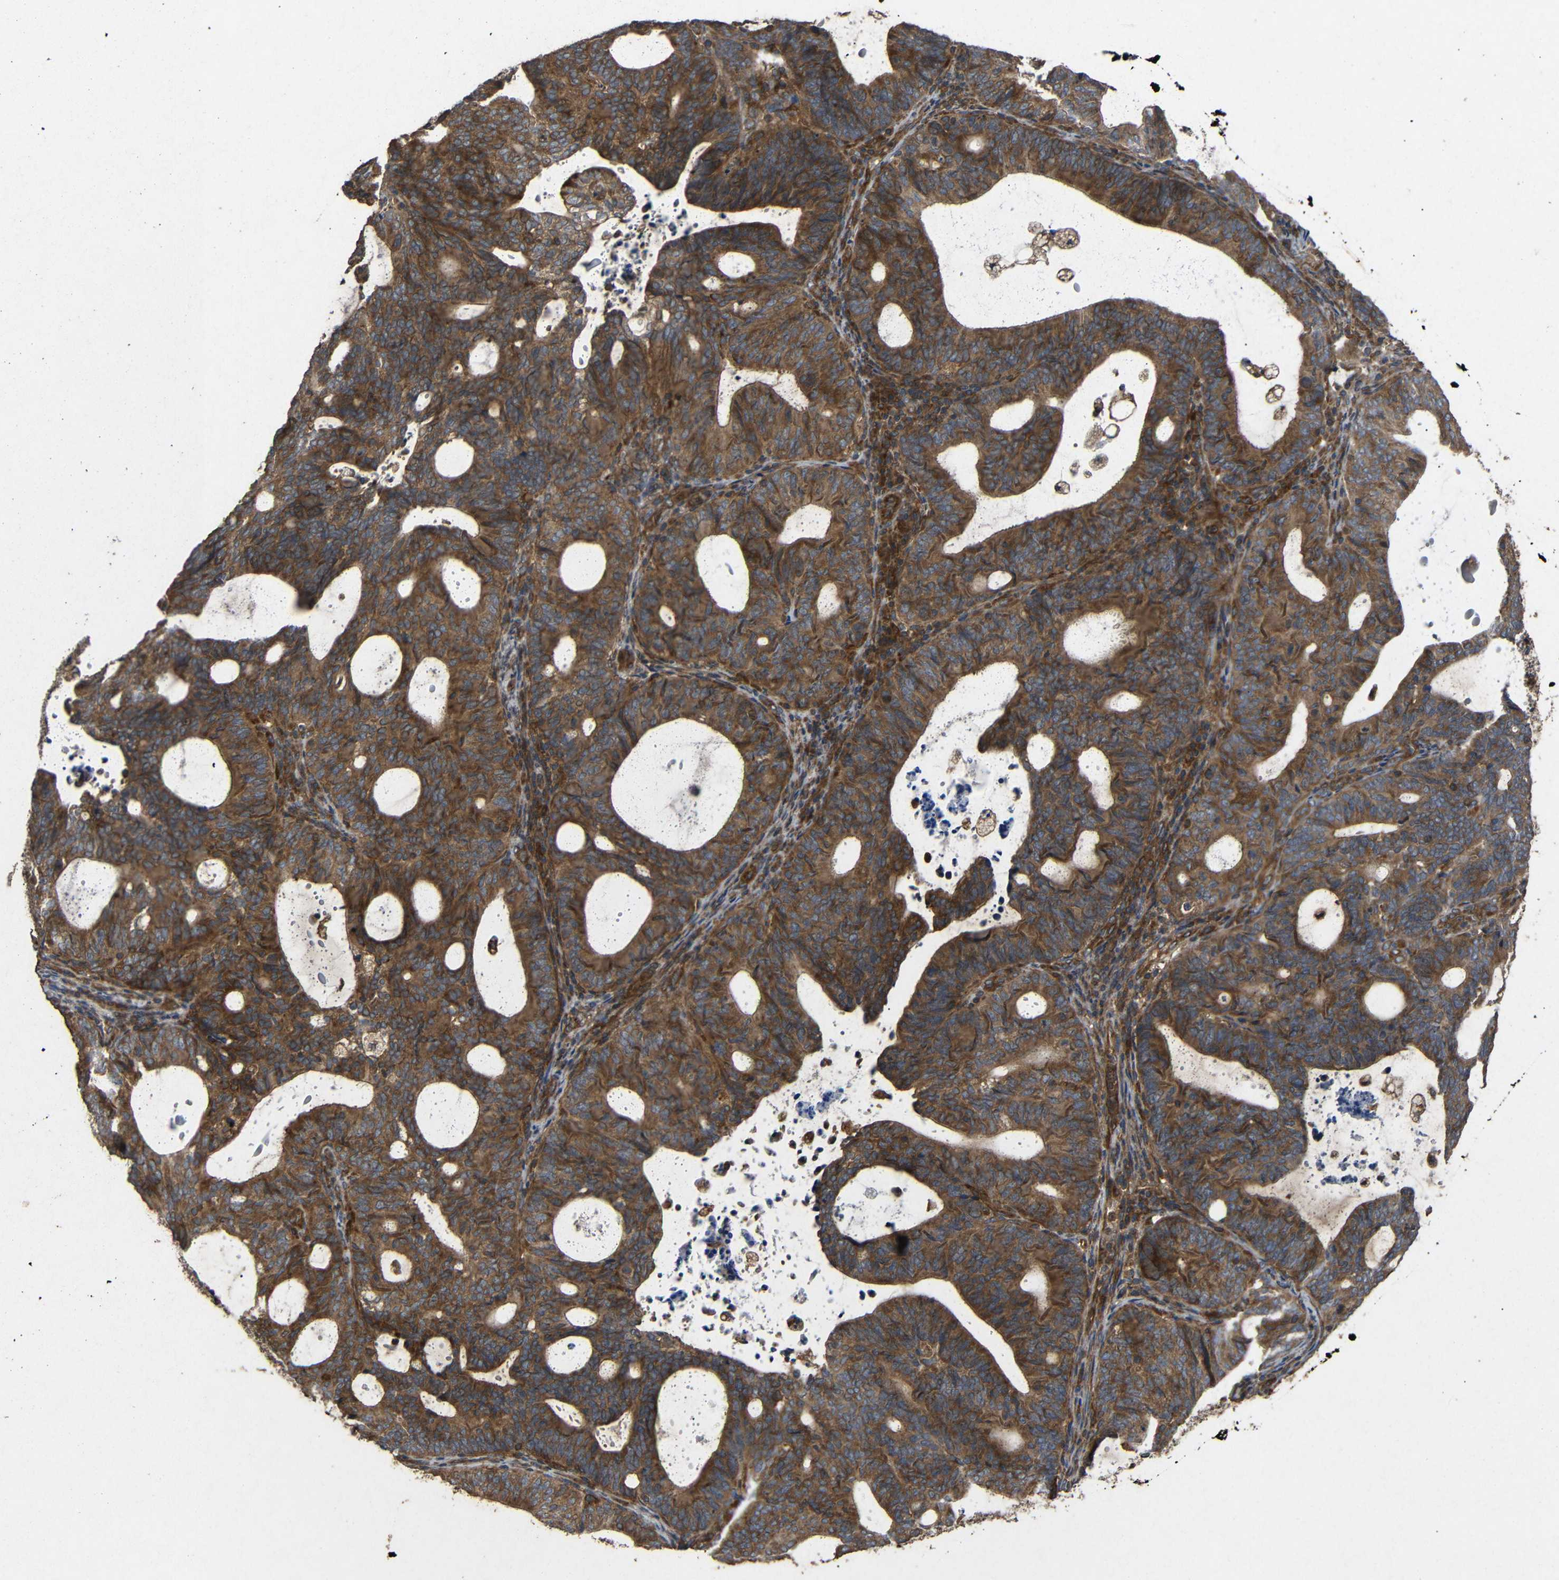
{"staining": {"intensity": "strong", "quantity": ">75%", "location": "cytoplasmic/membranous"}, "tissue": "endometrial cancer", "cell_type": "Tumor cells", "image_type": "cancer", "snomed": [{"axis": "morphology", "description": "Adenocarcinoma, NOS"}, {"axis": "topography", "description": "Uterus"}], "caption": "Immunohistochemistry (IHC) image of neoplastic tissue: human endometrial cancer (adenocarcinoma) stained using immunohistochemistry exhibits high levels of strong protein expression localized specifically in the cytoplasmic/membranous of tumor cells, appearing as a cytoplasmic/membranous brown color.", "gene": "EIF2S1", "patient": {"sex": "female", "age": 83}}